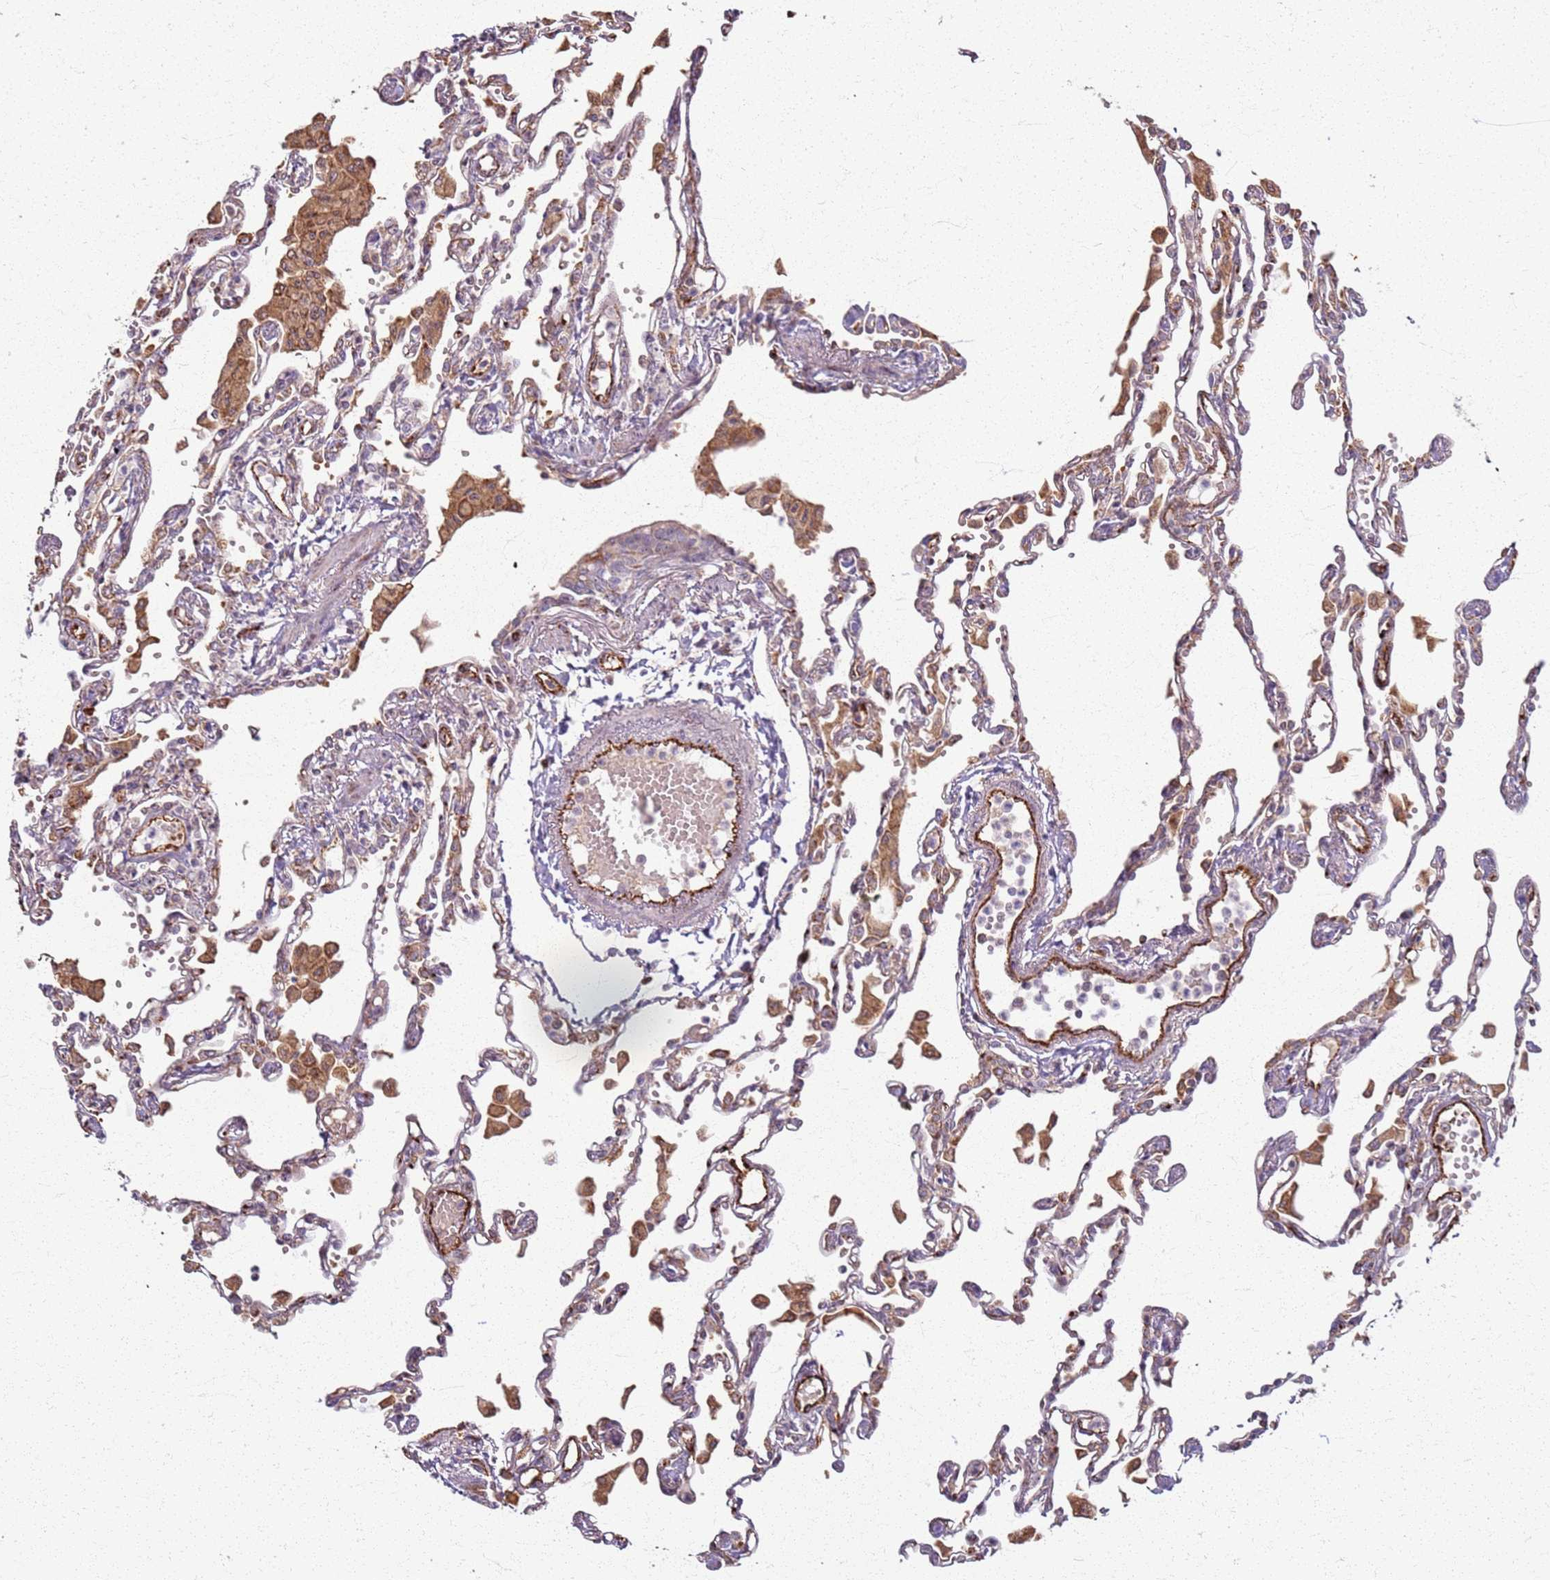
{"staining": {"intensity": "moderate", "quantity": "25%-75%", "location": "cytoplasmic/membranous"}, "tissue": "lung", "cell_type": "Alveolar cells", "image_type": "normal", "snomed": [{"axis": "morphology", "description": "Normal tissue, NOS"}, {"axis": "topography", "description": "Bronchus"}, {"axis": "topography", "description": "Lung"}], "caption": "Protein analysis of benign lung exhibits moderate cytoplasmic/membranous positivity in approximately 25%-75% of alveolar cells.", "gene": "KRI1", "patient": {"sex": "female", "age": 49}}